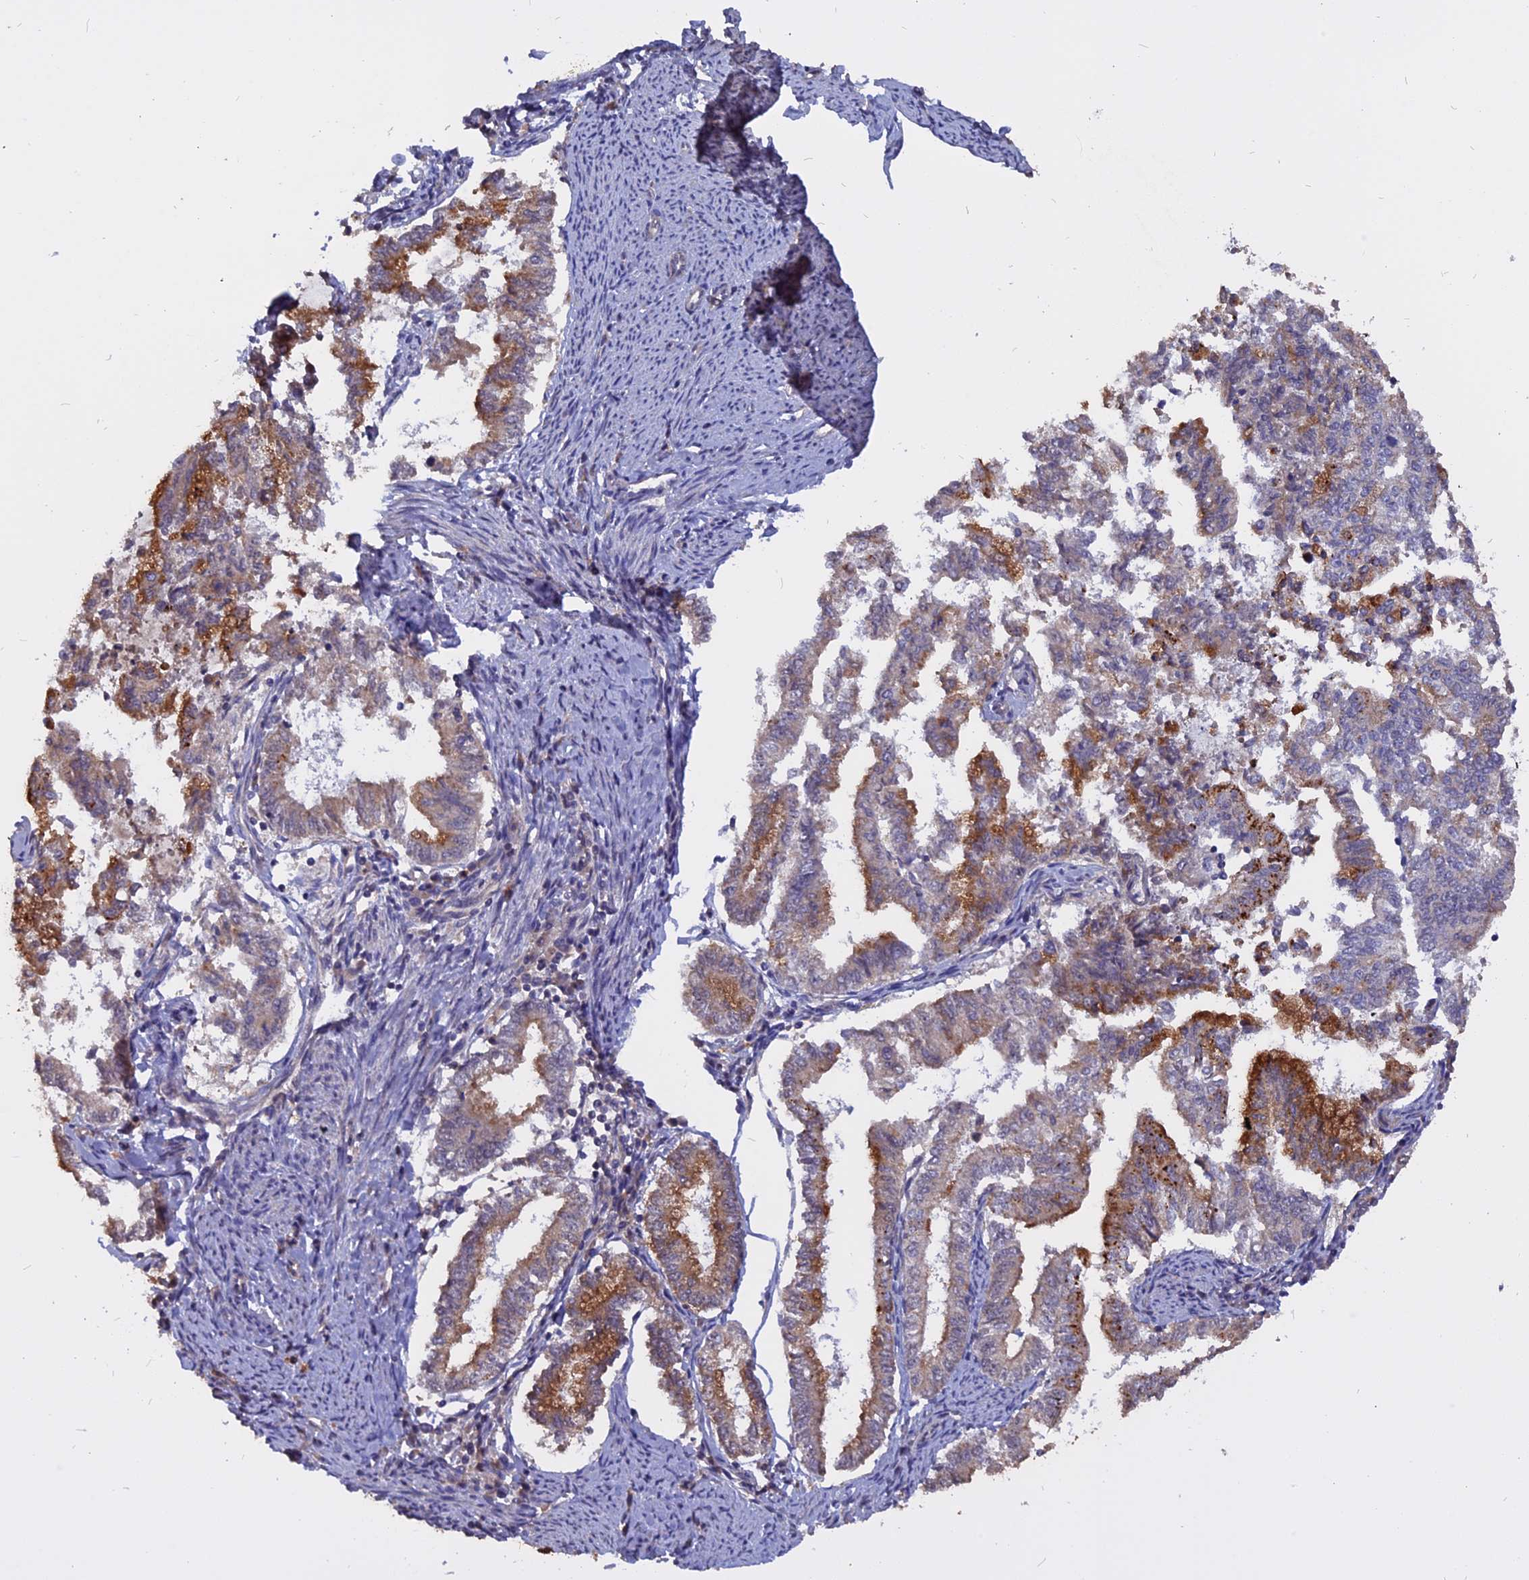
{"staining": {"intensity": "moderate", "quantity": "25%-75%", "location": "cytoplasmic/membranous"}, "tissue": "endometrial cancer", "cell_type": "Tumor cells", "image_type": "cancer", "snomed": [{"axis": "morphology", "description": "Adenocarcinoma, NOS"}, {"axis": "topography", "description": "Endometrium"}], "caption": "Immunohistochemistry histopathology image of endometrial cancer stained for a protein (brown), which shows medium levels of moderate cytoplasmic/membranous expression in approximately 25%-75% of tumor cells.", "gene": "CARMIL2", "patient": {"sex": "female", "age": 79}}